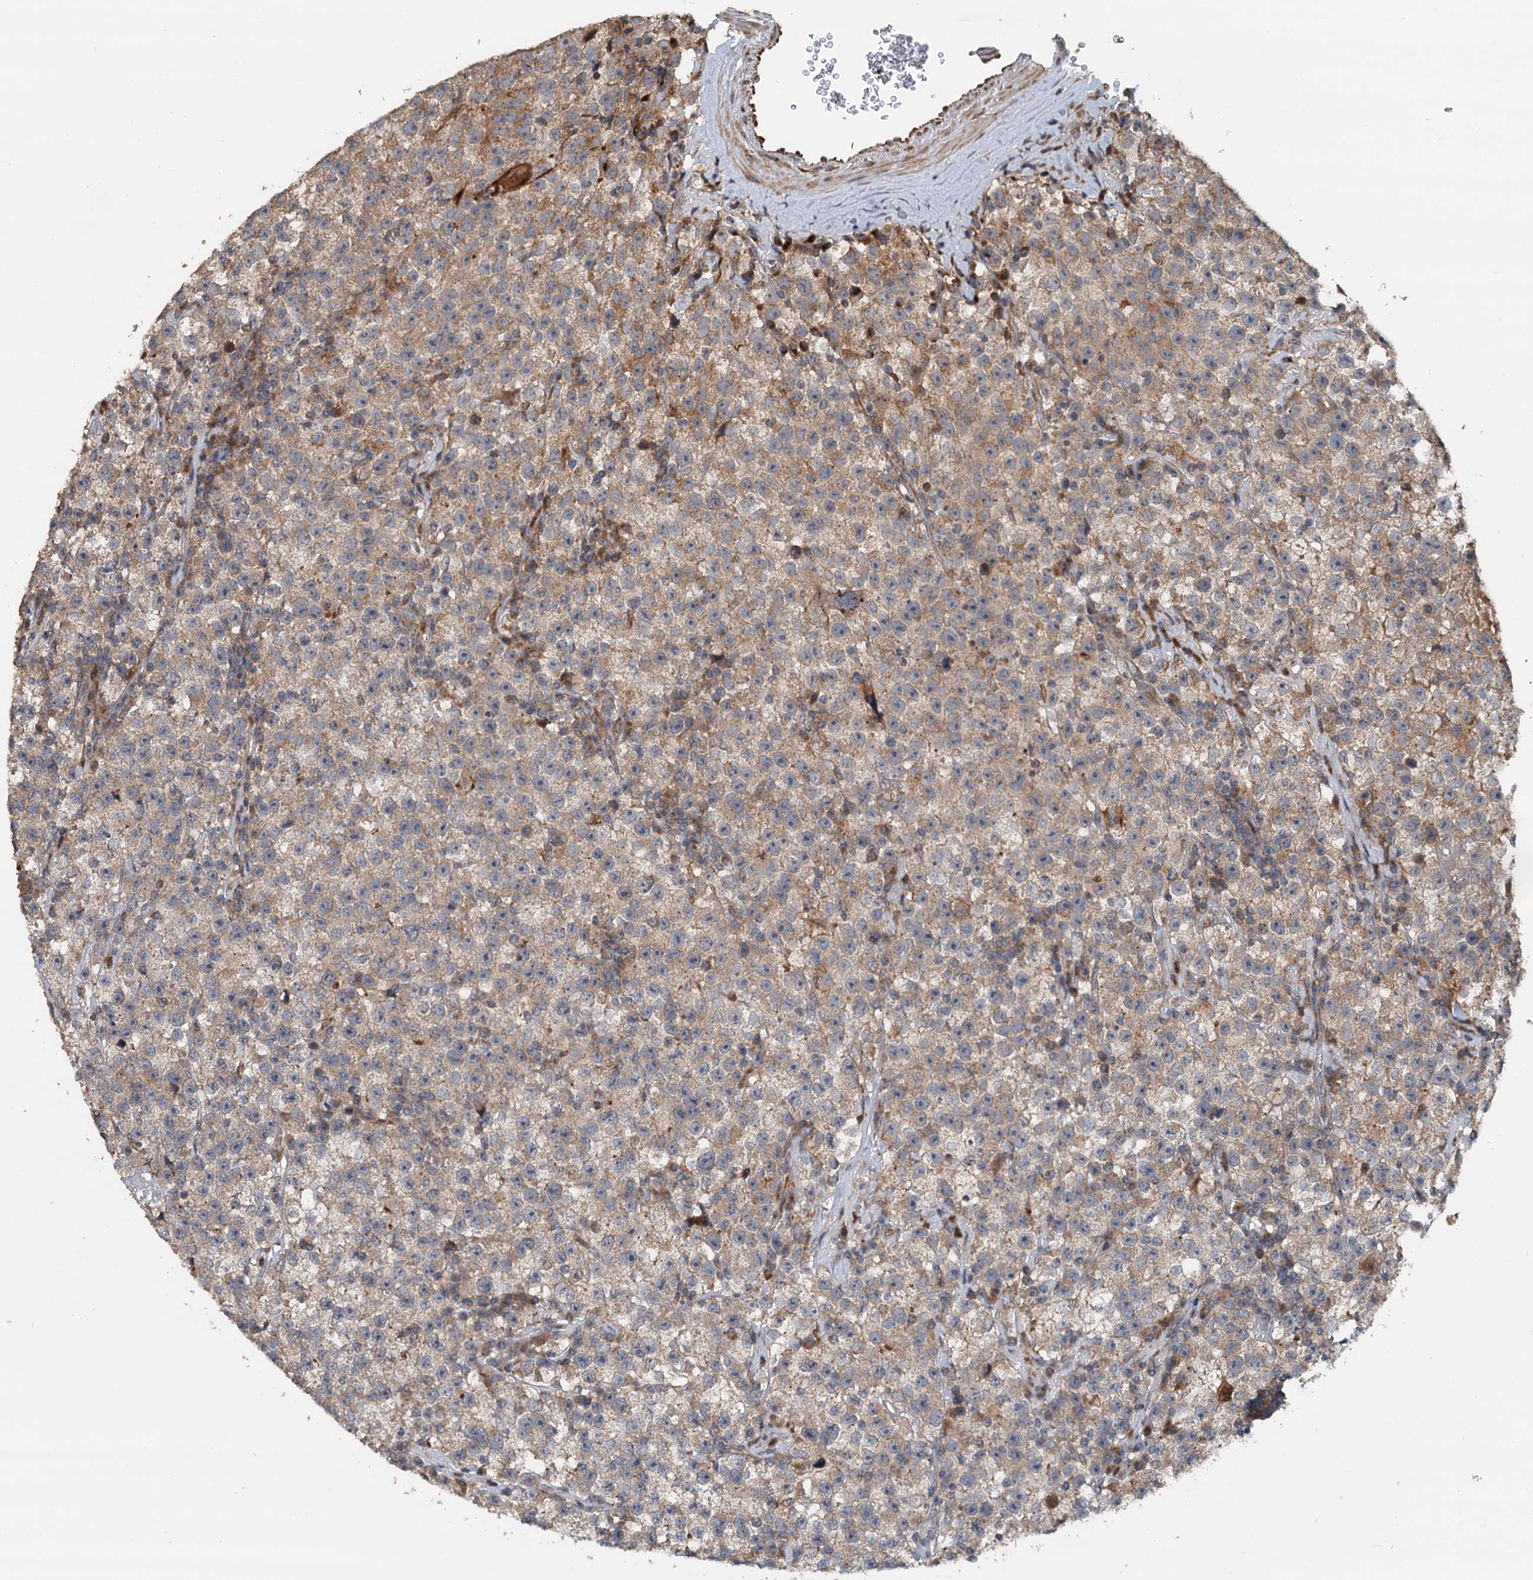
{"staining": {"intensity": "weak", "quantity": ">75%", "location": "cytoplasmic/membranous"}, "tissue": "testis cancer", "cell_type": "Tumor cells", "image_type": "cancer", "snomed": [{"axis": "morphology", "description": "Seminoma, NOS"}, {"axis": "topography", "description": "Testis"}], "caption": "High-magnification brightfield microscopy of testis cancer (seminoma) stained with DAB (3,3'-diaminobenzidine) (brown) and counterstained with hematoxylin (blue). tumor cells exhibit weak cytoplasmic/membranous staining is appreciated in about>75% of cells. (brown staining indicates protein expression, while blue staining denotes nuclei).", "gene": "LRRK2", "patient": {"sex": "male", "age": 22}}